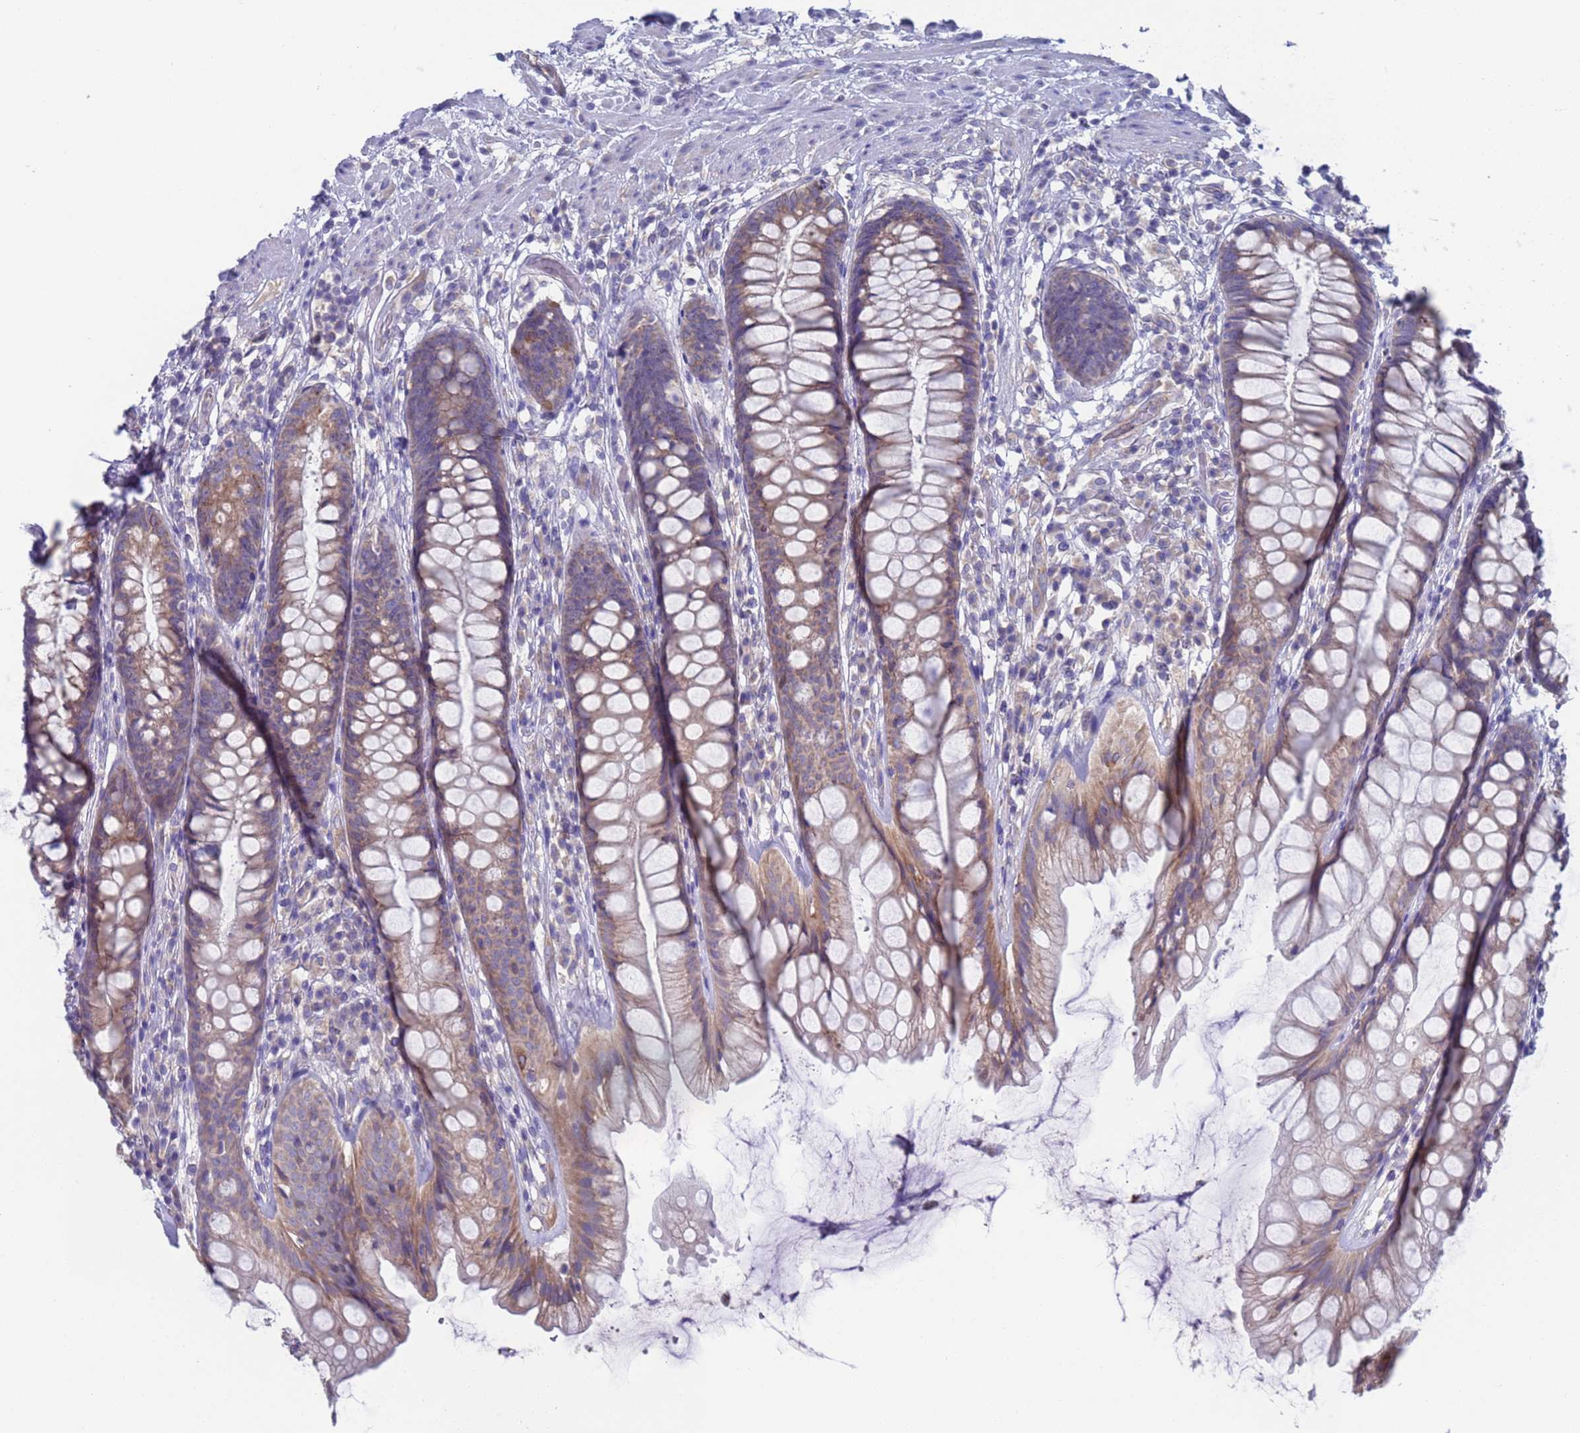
{"staining": {"intensity": "moderate", "quantity": ">75%", "location": "cytoplasmic/membranous"}, "tissue": "rectum", "cell_type": "Glandular cells", "image_type": "normal", "snomed": [{"axis": "morphology", "description": "Normal tissue, NOS"}, {"axis": "topography", "description": "Rectum"}], "caption": "DAB immunohistochemical staining of unremarkable human rectum demonstrates moderate cytoplasmic/membranous protein positivity in about >75% of glandular cells.", "gene": "PET117", "patient": {"sex": "male", "age": 74}}